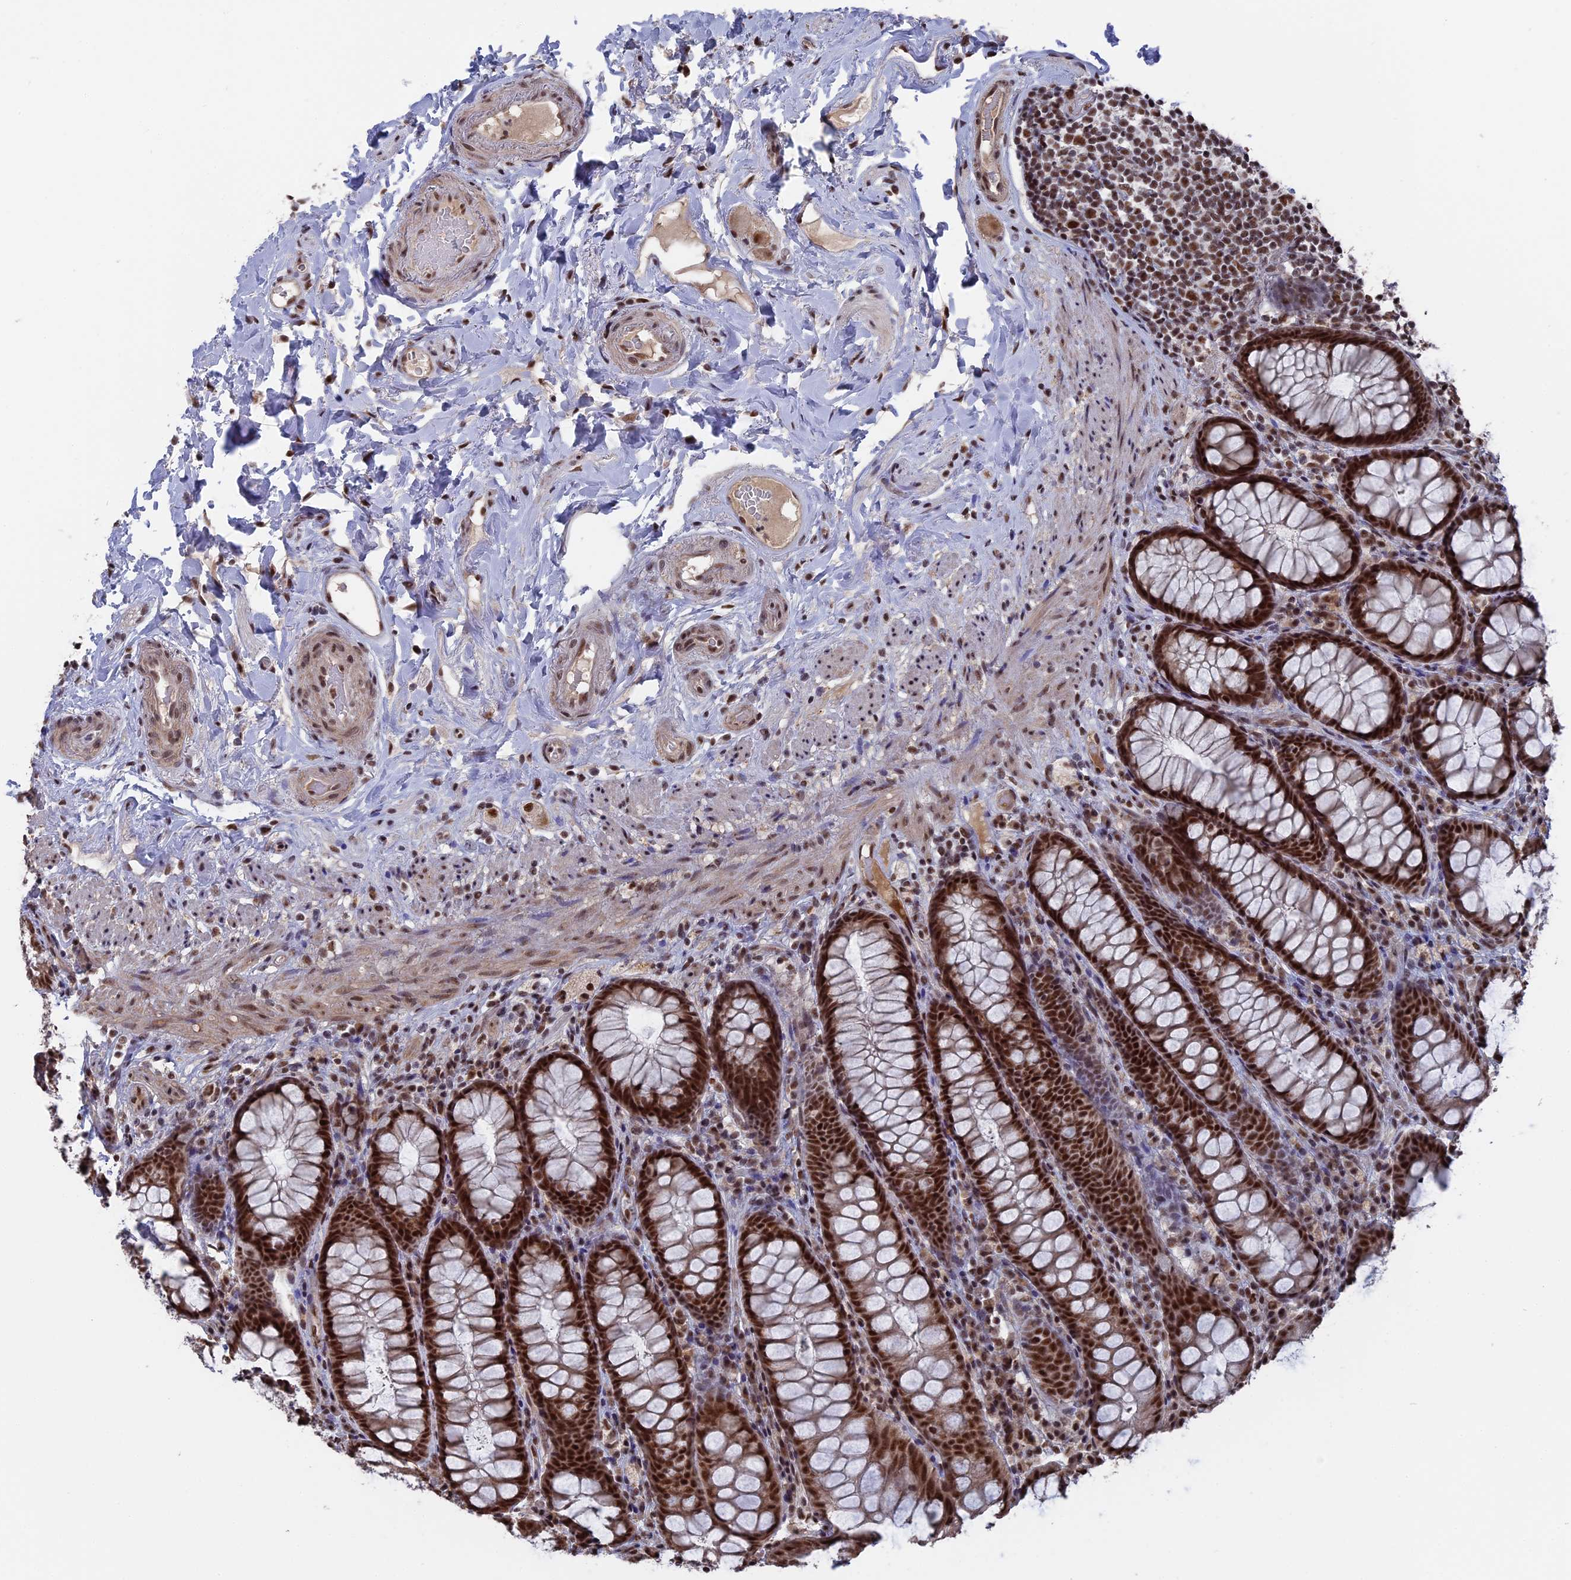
{"staining": {"intensity": "strong", "quantity": ">75%", "location": "nuclear"}, "tissue": "rectum", "cell_type": "Glandular cells", "image_type": "normal", "snomed": [{"axis": "morphology", "description": "Normal tissue, NOS"}, {"axis": "topography", "description": "Rectum"}], "caption": "Strong nuclear expression is appreciated in about >75% of glandular cells in benign rectum. (brown staining indicates protein expression, while blue staining denotes nuclei).", "gene": "SF3A2", "patient": {"sex": "male", "age": 83}}